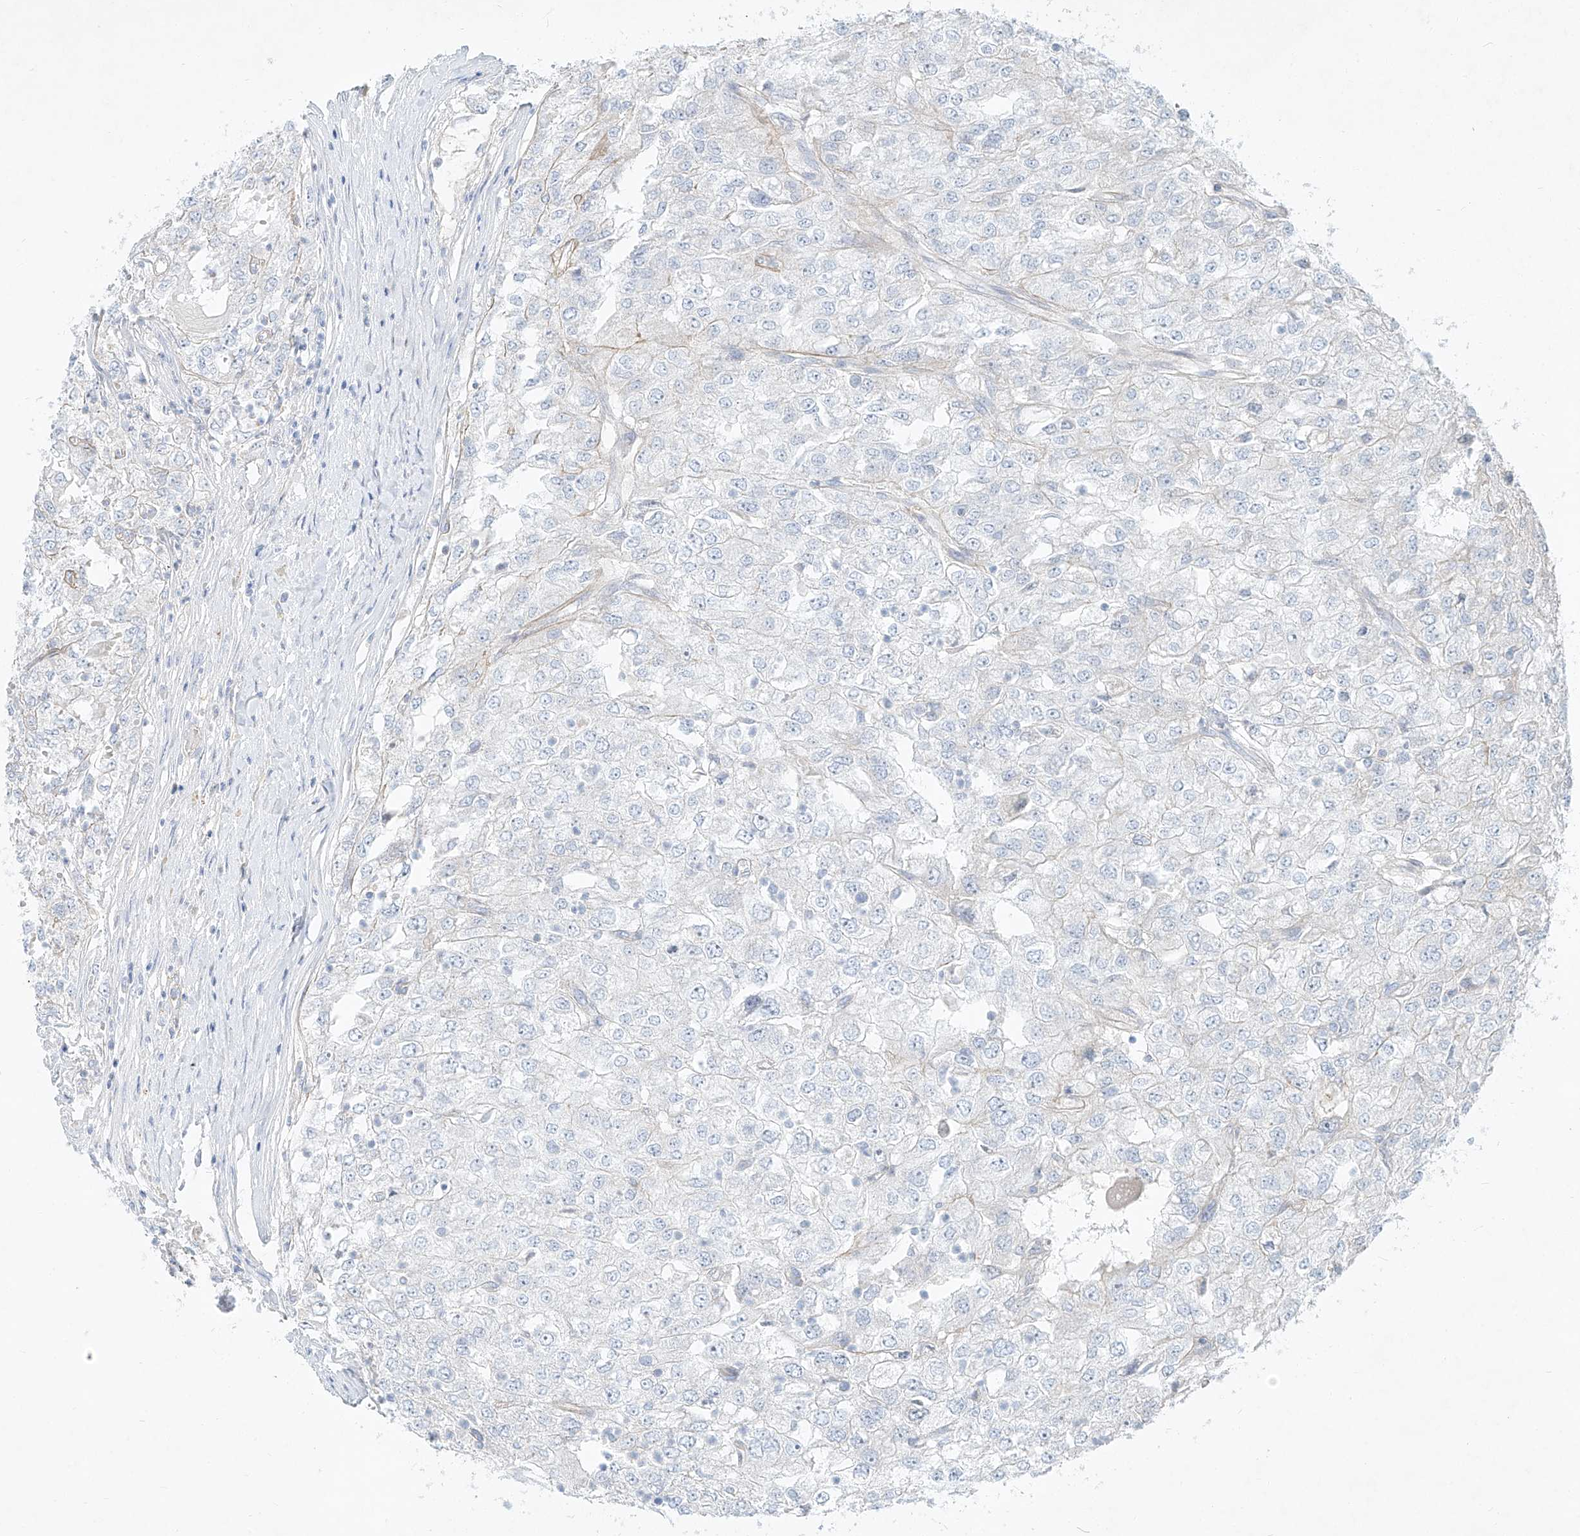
{"staining": {"intensity": "negative", "quantity": "none", "location": "none"}, "tissue": "renal cancer", "cell_type": "Tumor cells", "image_type": "cancer", "snomed": [{"axis": "morphology", "description": "Adenocarcinoma, NOS"}, {"axis": "topography", "description": "Kidney"}], "caption": "Human renal cancer stained for a protein using immunohistochemistry (IHC) displays no expression in tumor cells.", "gene": "AJM1", "patient": {"sex": "female", "age": 54}}